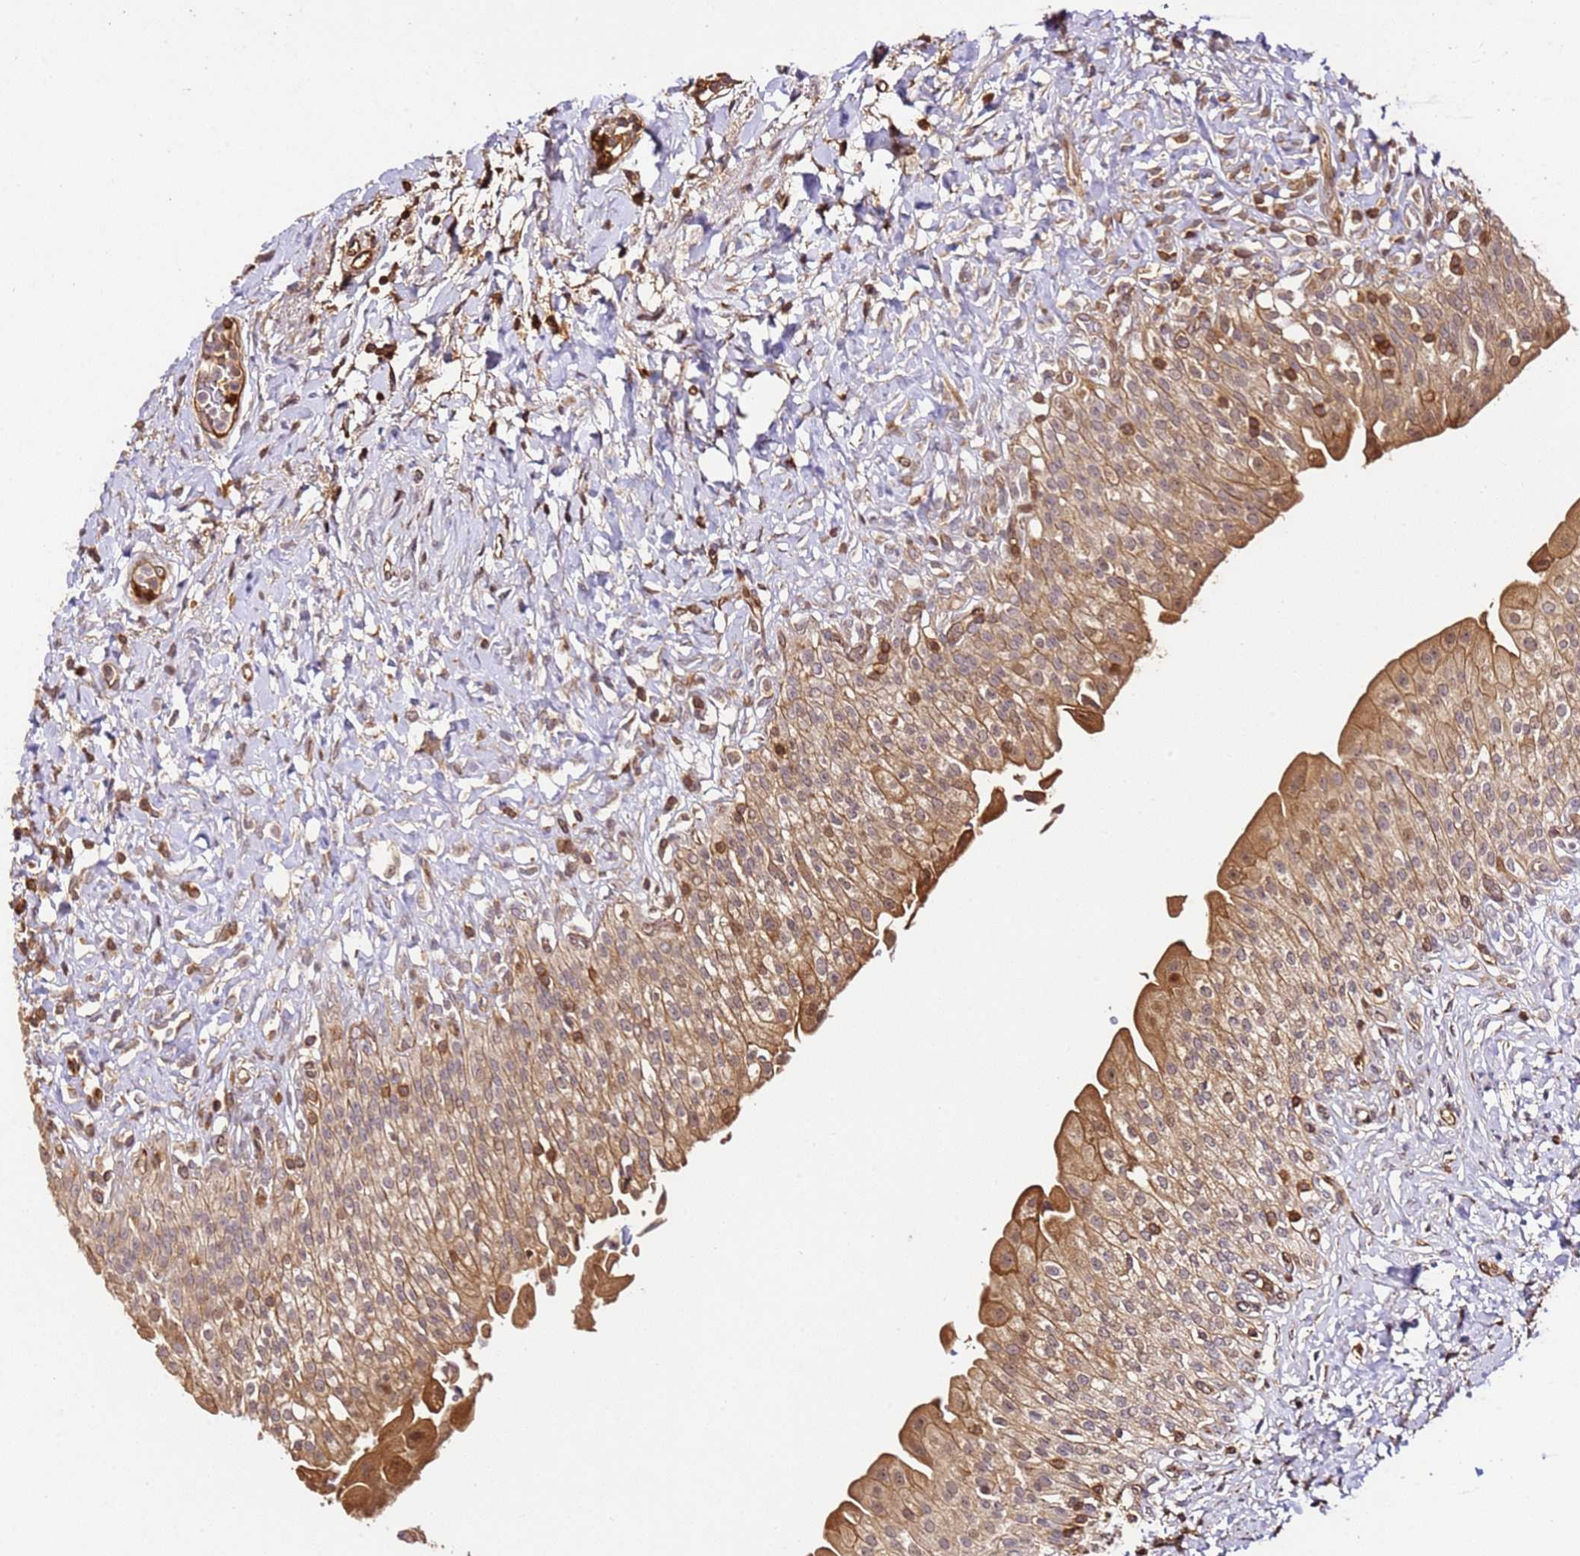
{"staining": {"intensity": "moderate", "quantity": ">75%", "location": "cytoplasmic/membranous"}, "tissue": "urinary bladder", "cell_type": "Urothelial cells", "image_type": "normal", "snomed": [{"axis": "morphology", "description": "Normal tissue, NOS"}, {"axis": "morphology", "description": "Inflammation, NOS"}, {"axis": "topography", "description": "Urinary bladder"}], "caption": "A photomicrograph of urinary bladder stained for a protein exhibits moderate cytoplasmic/membranous brown staining in urothelial cells. Nuclei are stained in blue.", "gene": "KATNAL2", "patient": {"sex": "male", "age": 64}}